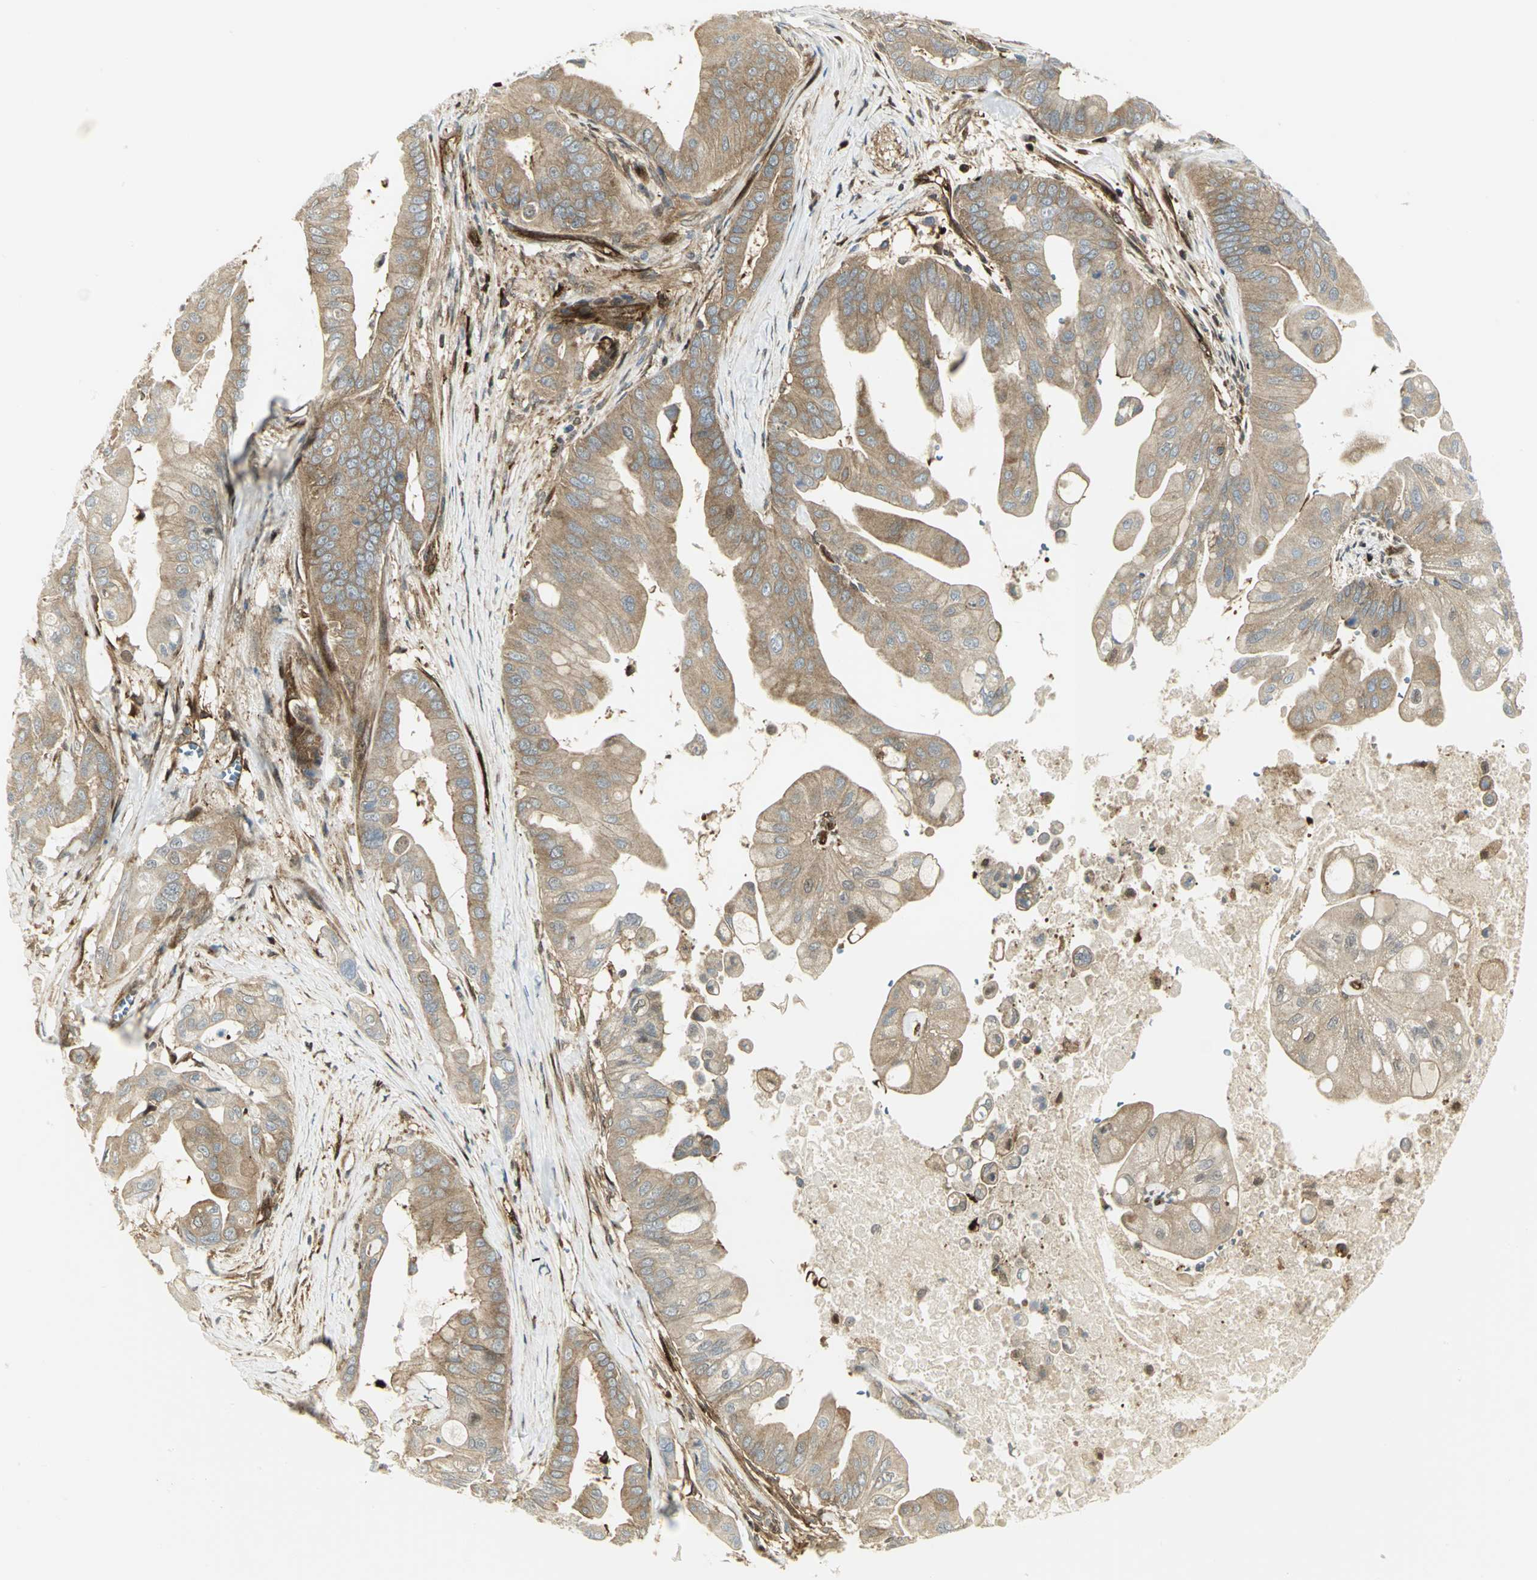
{"staining": {"intensity": "moderate", "quantity": ">75%", "location": "cytoplasmic/membranous"}, "tissue": "pancreatic cancer", "cell_type": "Tumor cells", "image_type": "cancer", "snomed": [{"axis": "morphology", "description": "Adenocarcinoma, NOS"}, {"axis": "topography", "description": "Pancreas"}], "caption": "Immunohistochemical staining of pancreatic adenocarcinoma demonstrates medium levels of moderate cytoplasmic/membranous protein positivity in about >75% of tumor cells. The staining is performed using DAB (3,3'-diaminobenzidine) brown chromogen to label protein expression. The nuclei are counter-stained blue using hematoxylin.", "gene": "EEA1", "patient": {"sex": "female", "age": 75}}